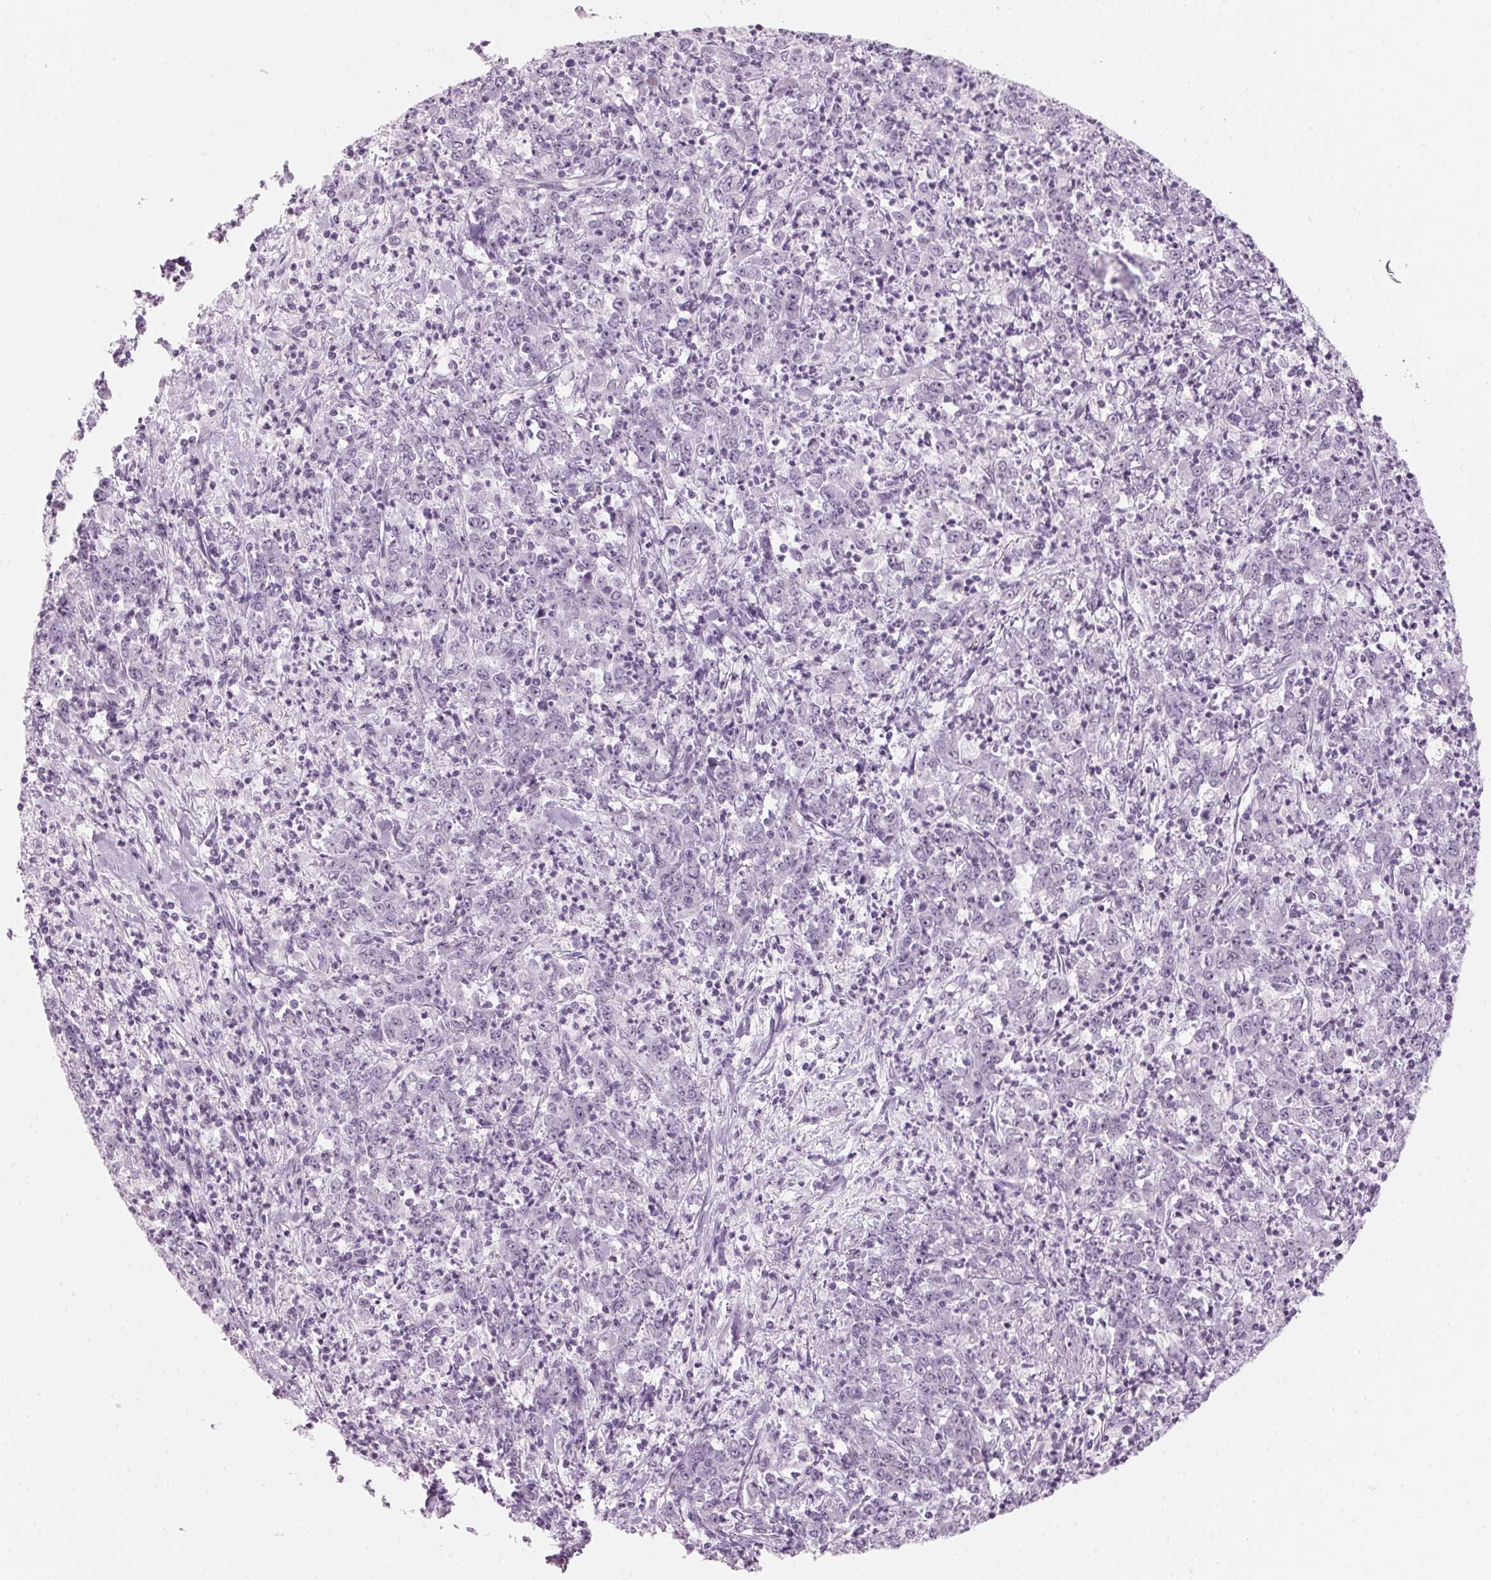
{"staining": {"intensity": "negative", "quantity": "none", "location": "none"}, "tissue": "stomach cancer", "cell_type": "Tumor cells", "image_type": "cancer", "snomed": [{"axis": "morphology", "description": "Adenocarcinoma, NOS"}, {"axis": "topography", "description": "Stomach, lower"}], "caption": "Stomach cancer was stained to show a protein in brown. There is no significant positivity in tumor cells.", "gene": "DNTTIP2", "patient": {"sex": "female", "age": 71}}